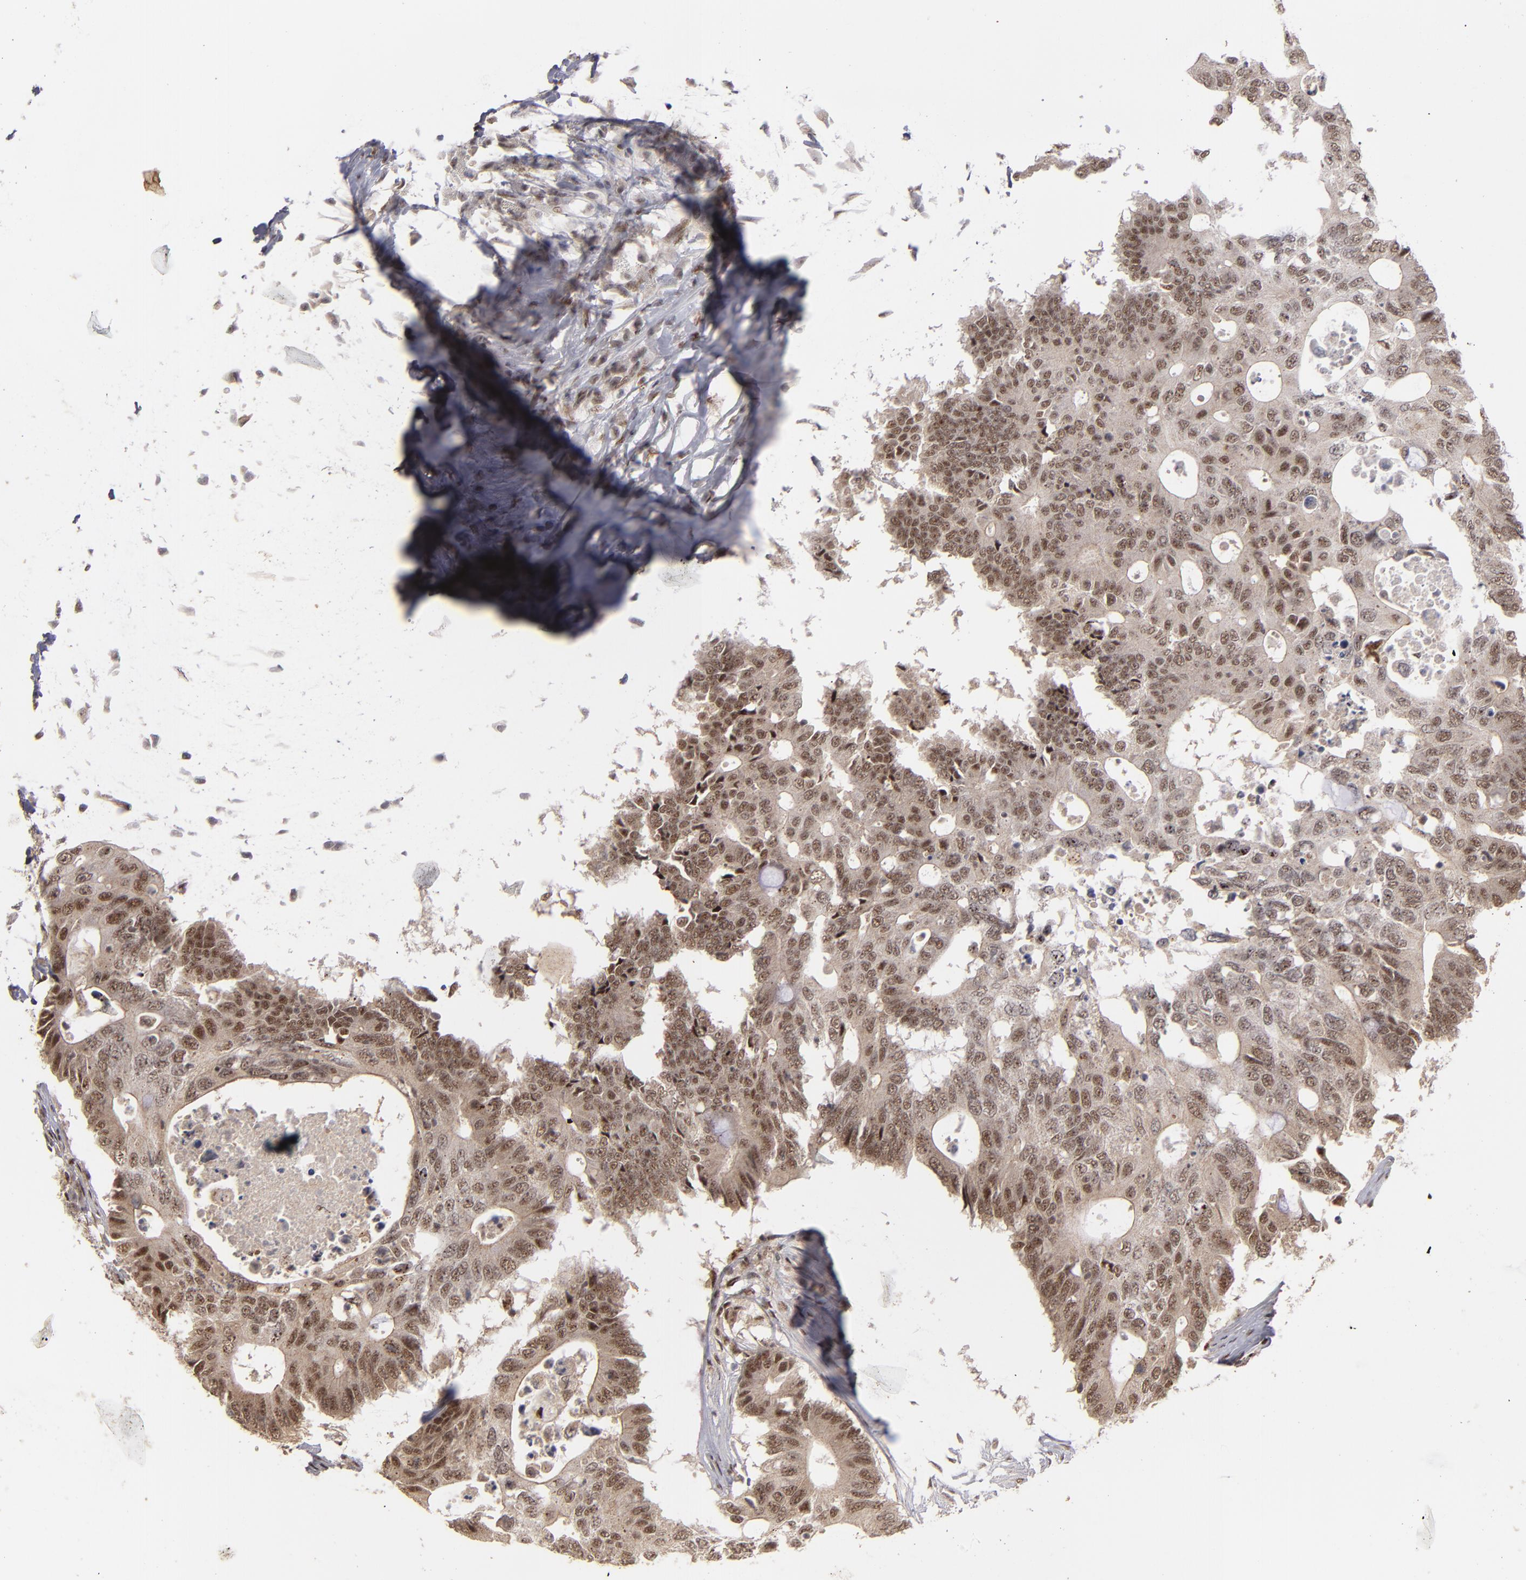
{"staining": {"intensity": "moderate", "quantity": "25%-75%", "location": "nuclear"}, "tissue": "colorectal cancer", "cell_type": "Tumor cells", "image_type": "cancer", "snomed": [{"axis": "morphology", "description": "Adenocarcinoma, NOS"}, {"axis": "topography", "description": "Colon"}], "caption": "Tumor cells exhibit medium levels of moderate nuclear staining in about 25%-75% of cells in colorectal cancer.", "gene": "ZNF234", "patient": {"sex": "male", "age": 71}}